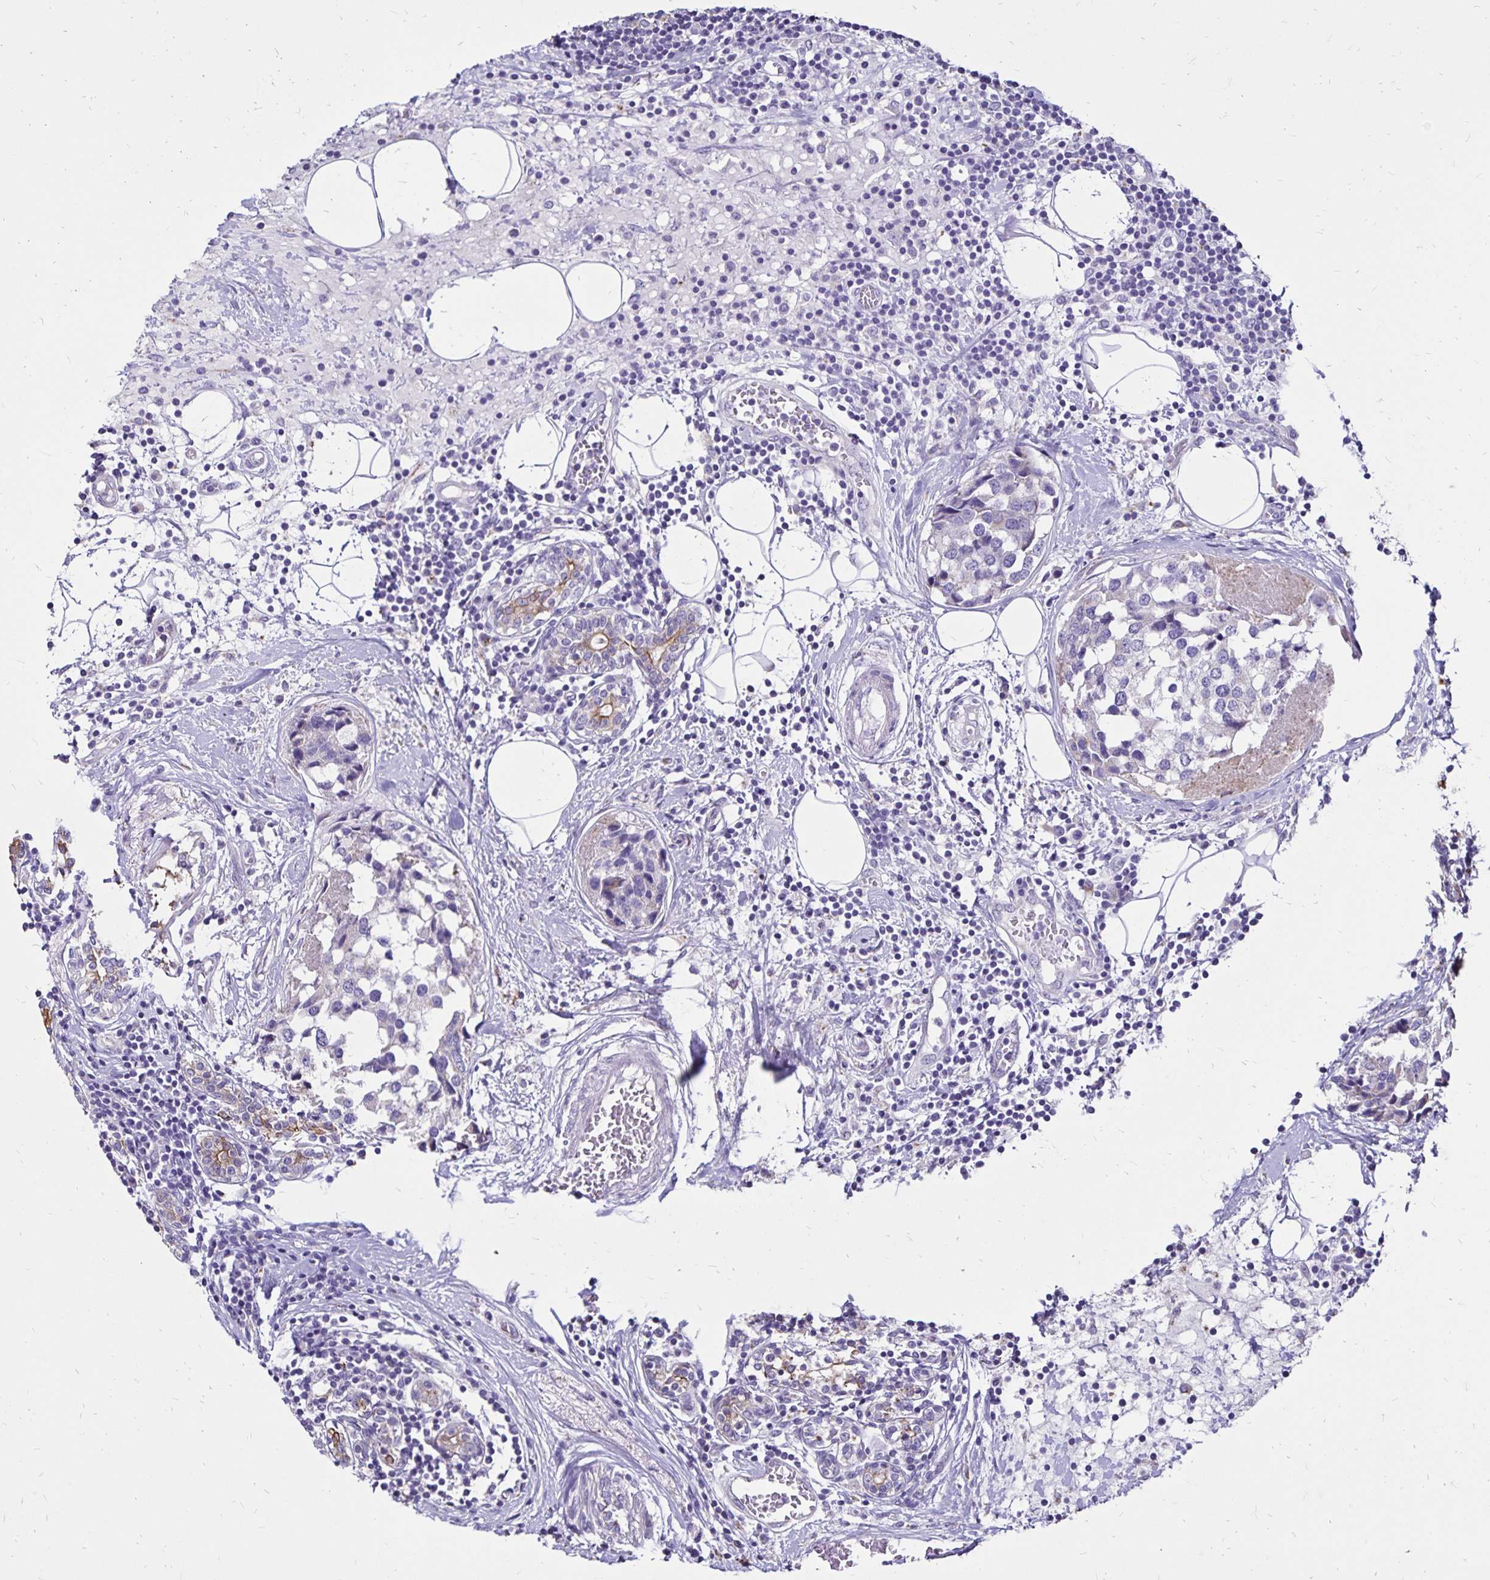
{"staining": {"intensity": "negative", "quantity": "none", "location": "none"}, "tissue": "breast cancer", "cell_type": "Tumor cells", "image_type": "cancer", "snomed": [{"axis": "morphology", "description": "Lobular carcinoma"}, {"axis": "topography", "description": "Breast"}], "caption": "Immunohistochemistry (IHC) micrograph of neoplastic tissue: lobular carcinoma (breast) stained with DAB (3,3'-diaminobenzidine) exhibits no significant protein expression in tumor cells.", "gene": "EVPL", "patient": {"sex": "female", "age": 59}}